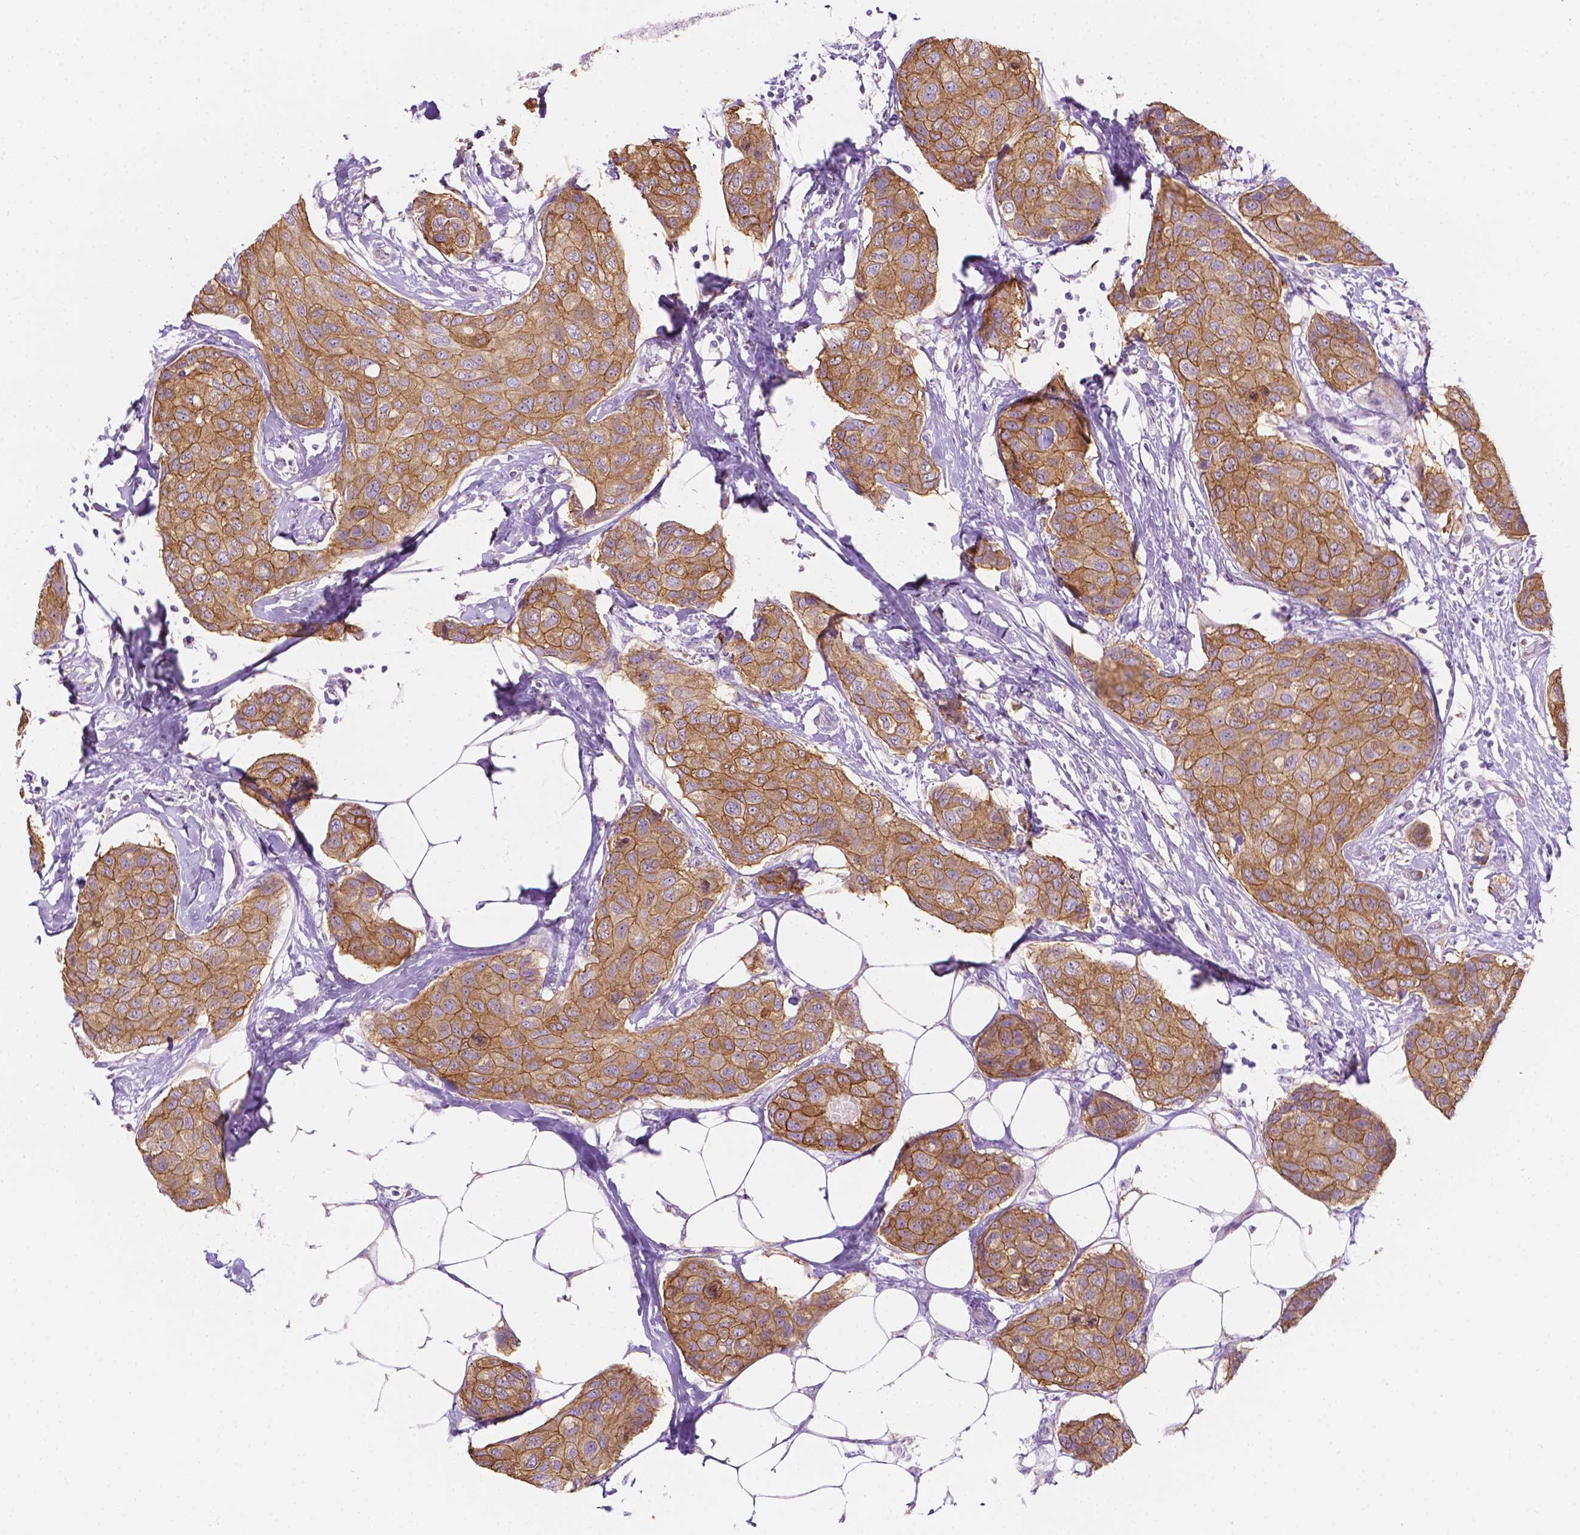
{"staining": {"intensity": "moderate", "quantity": ">75%", "location": "cytoplasmic/membranous"}, "tissue": "breast cancer", "cell_type": "Tumor cells", "image_type": "cancer", "snomed": [{"axis": "morphology", "description": "Duct carcinoma"}, {"axis": "topography", "description": "Breast"}], "caption": "Breast cancer tissue exhibits moderate cytoplasmic/membranous positivity in approximately >75% of tumor cells (DAB (3,3'-diaminobenzidine) IHC, brown staining for protein, blue staining for nuclei).", "gene": "NOS1AP", "patient": {"sex": "female", "age": 80}}